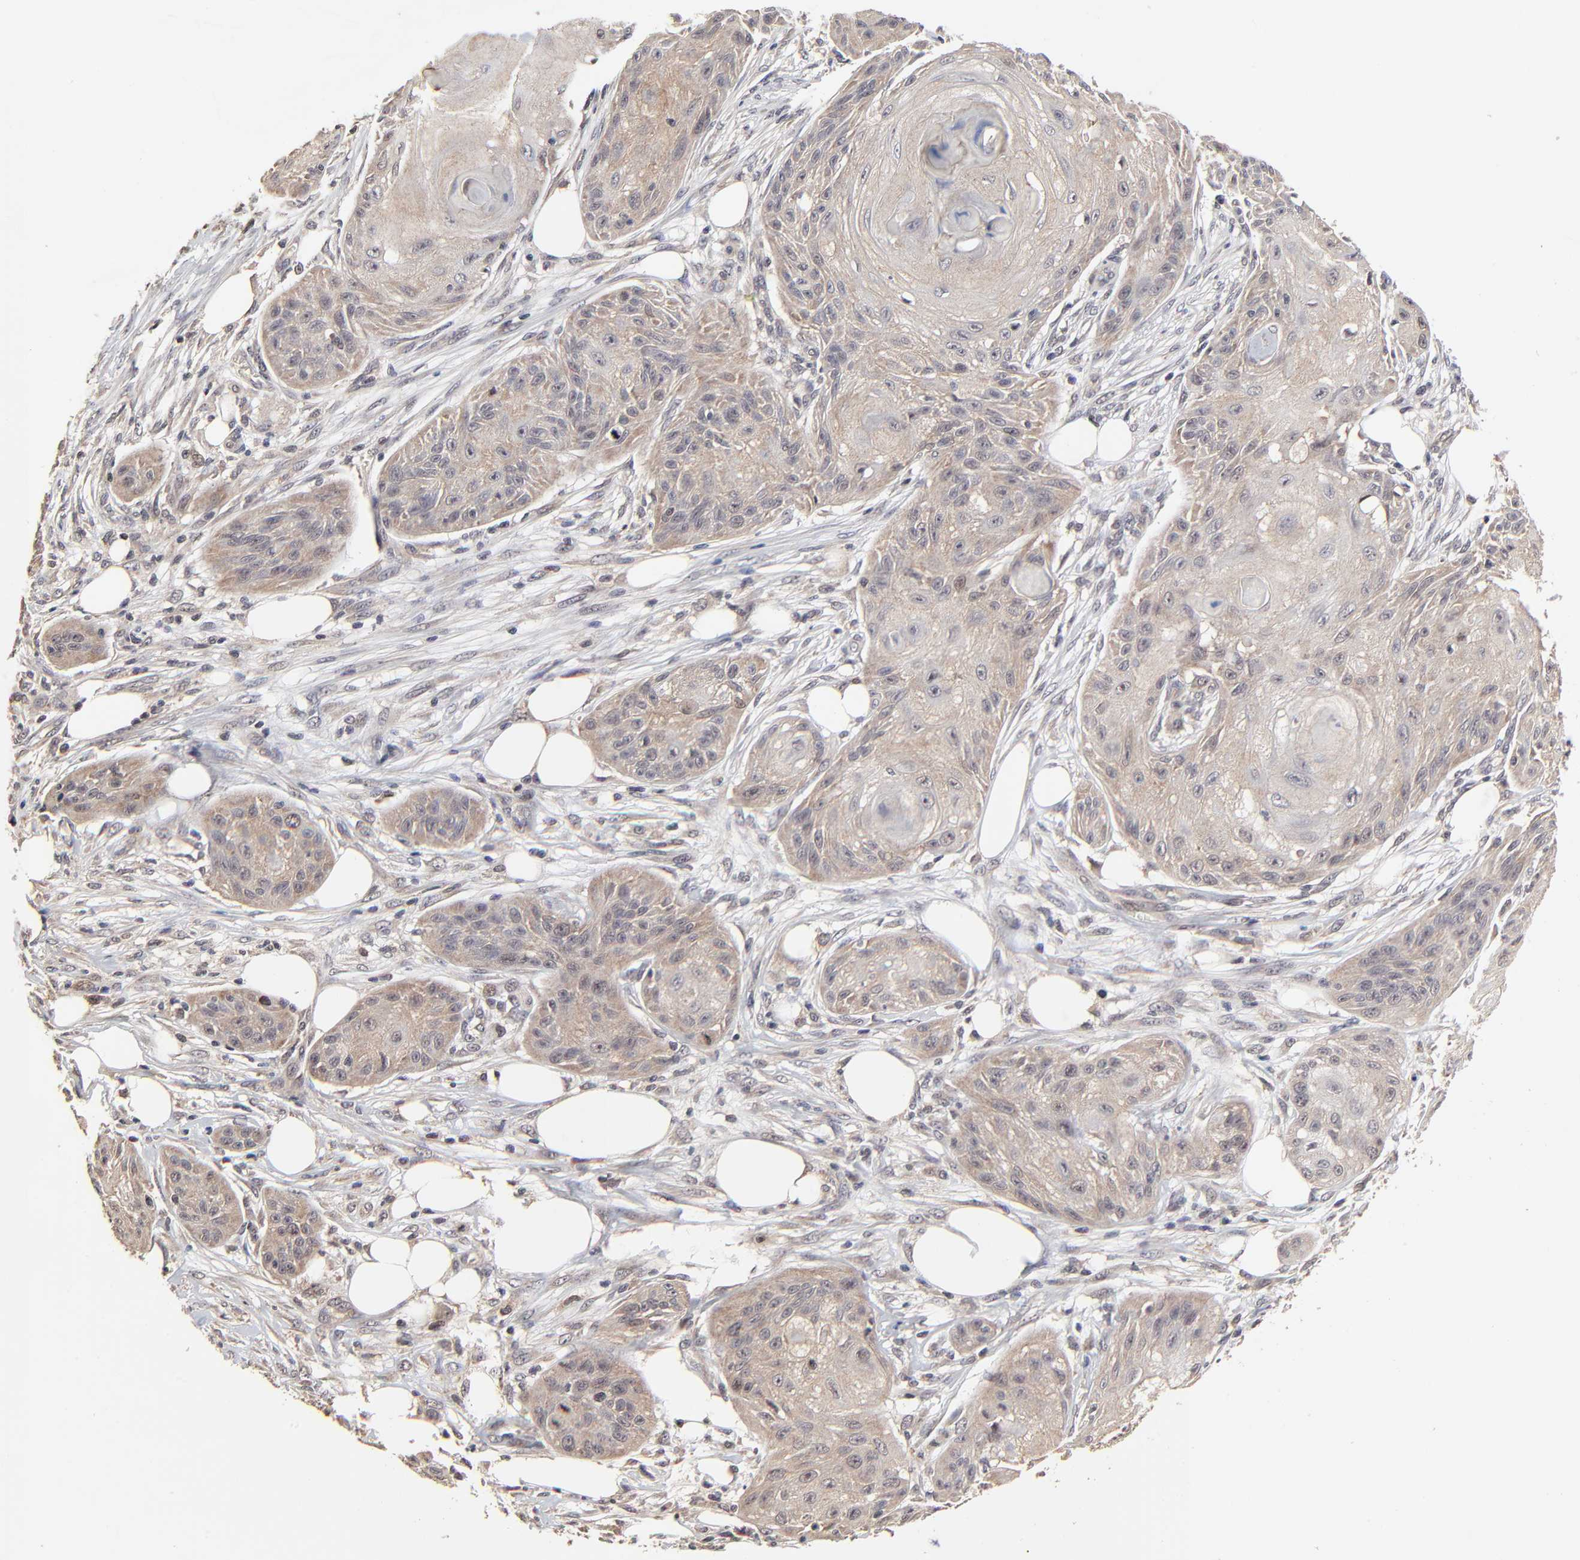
{"staining": {"intensity": "moderate", "quantity": ">75%", "location": "cytoplasmic/membranous"}, "tissue": "skin cancer", "cell_type": "Tumor cells", "image_type": "cancer", "snomed": [{"axis": "morphology", "description": "Squamous cell carcinoma, NOS"}, {"axis": "topography", "description": "Skin"}], "caption": "Human skin cancer stained for a protein (brown) reveals moderate cytoplasmic/membranous positive positivity in about >75% of tumor cells.", "gene": "FRMD8", "patient": {"sex": "female", "age": 88}}